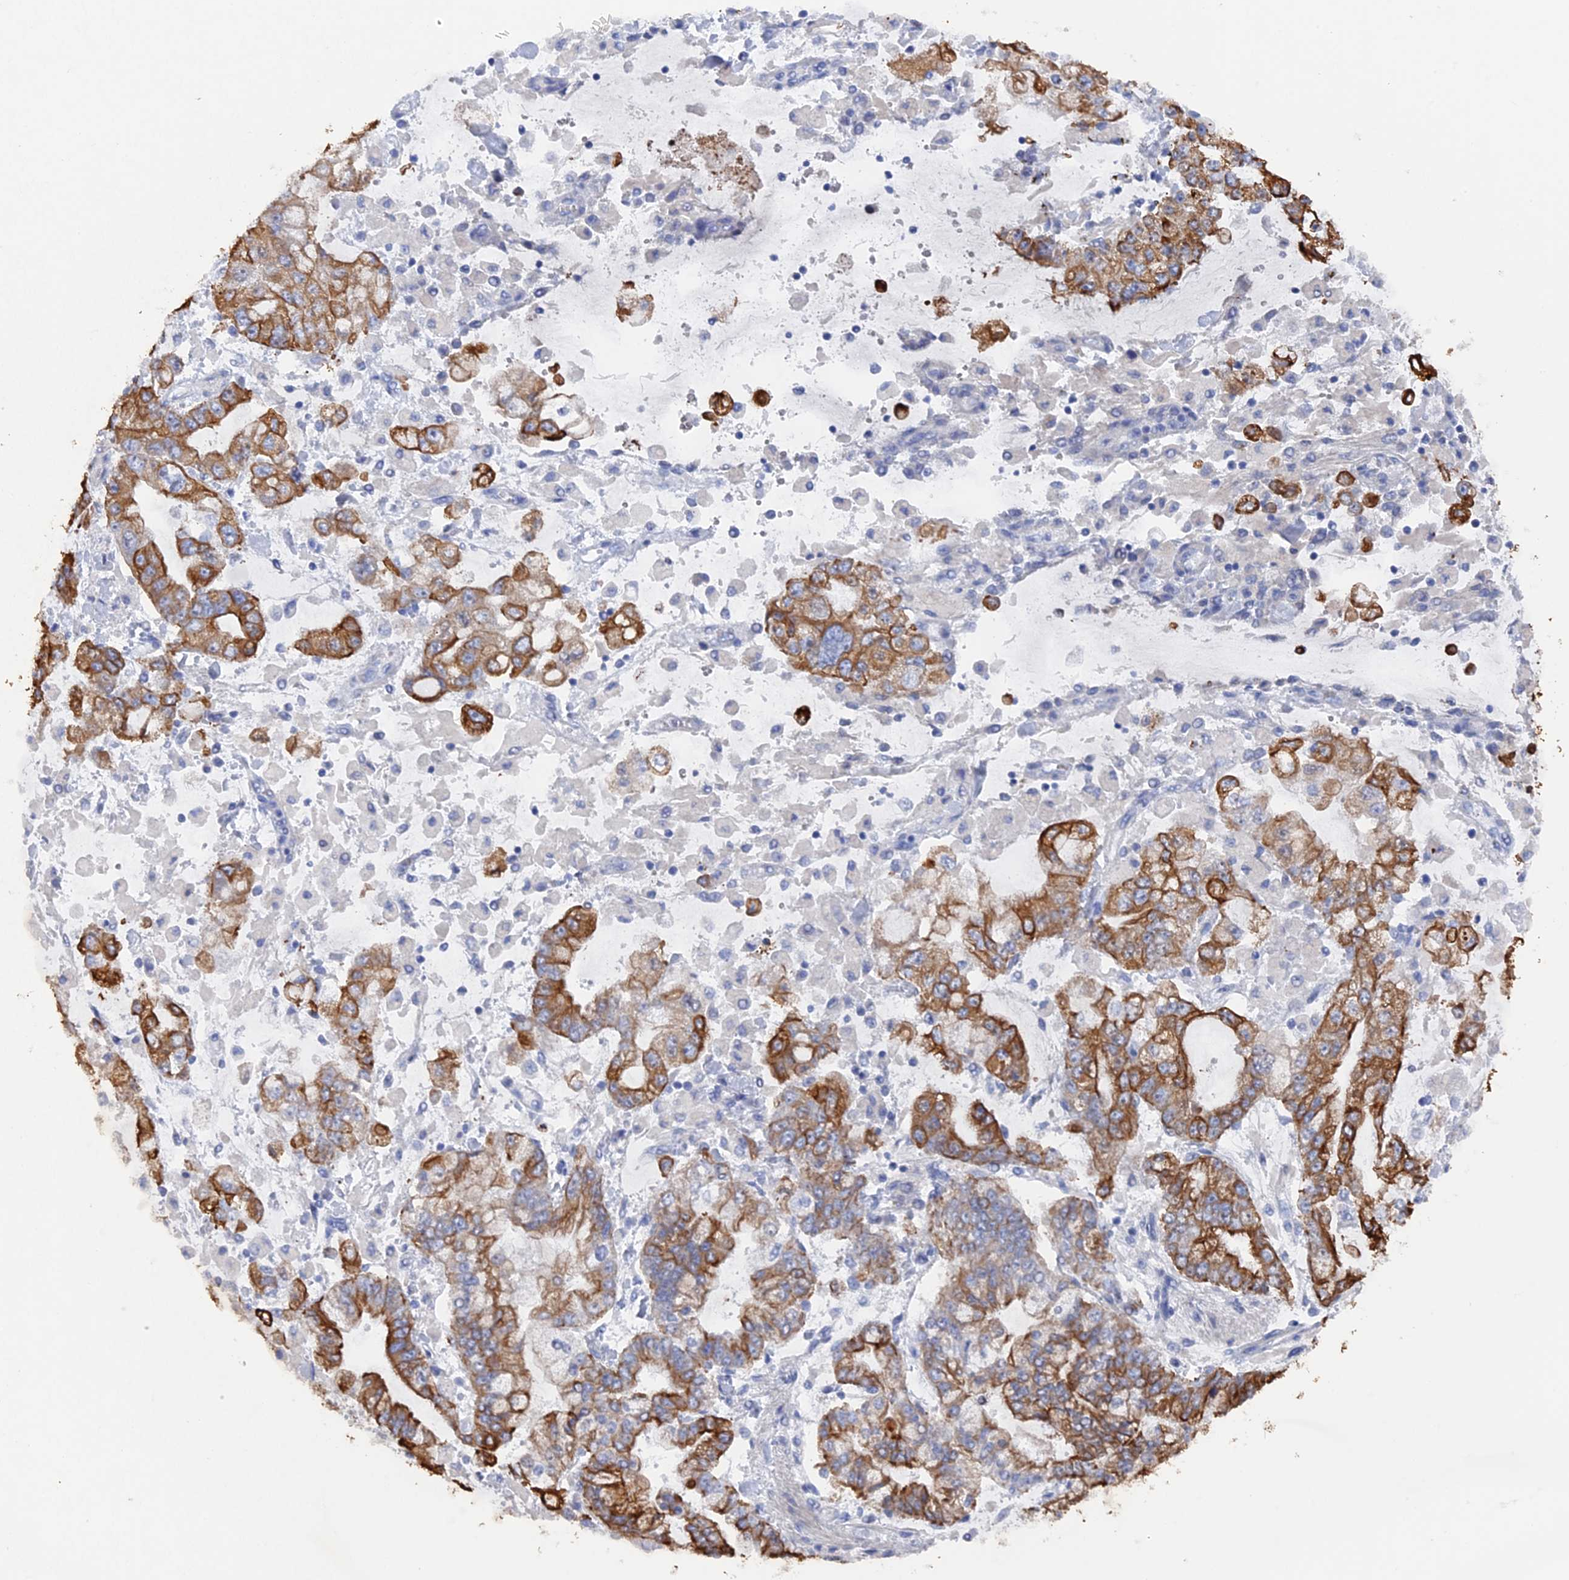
{"staining": {"intensity": "strong", "quantity": "25%-75%", "location": "cytoplasmic/membranous"}, "tissue": "stomach cancer", "cell_type": "Tumor cells", "image_type": "cancer", "snomed": [{"axis": "morphology", "description": "Normal tissue, NOS"}, {"axis": "morphology", "description": "Adenocarcinoma, NOS"}, {"axis": "topography", "description": "Stomach, upper"}, {"axis": "topography", "description": "Stomach"}], "caption": "High-magnification brightfield microscopy of adenocarcinoma (stomach) stained with DAB (brown) and counterstained with hematoxylin (blue). tumor cells exhibit strong cytoplasmic/membranous staining is identified in approximately25%-75% of cells.", "gene": "SRFBP1", "patient": {"sex": "male", "age": 76}}